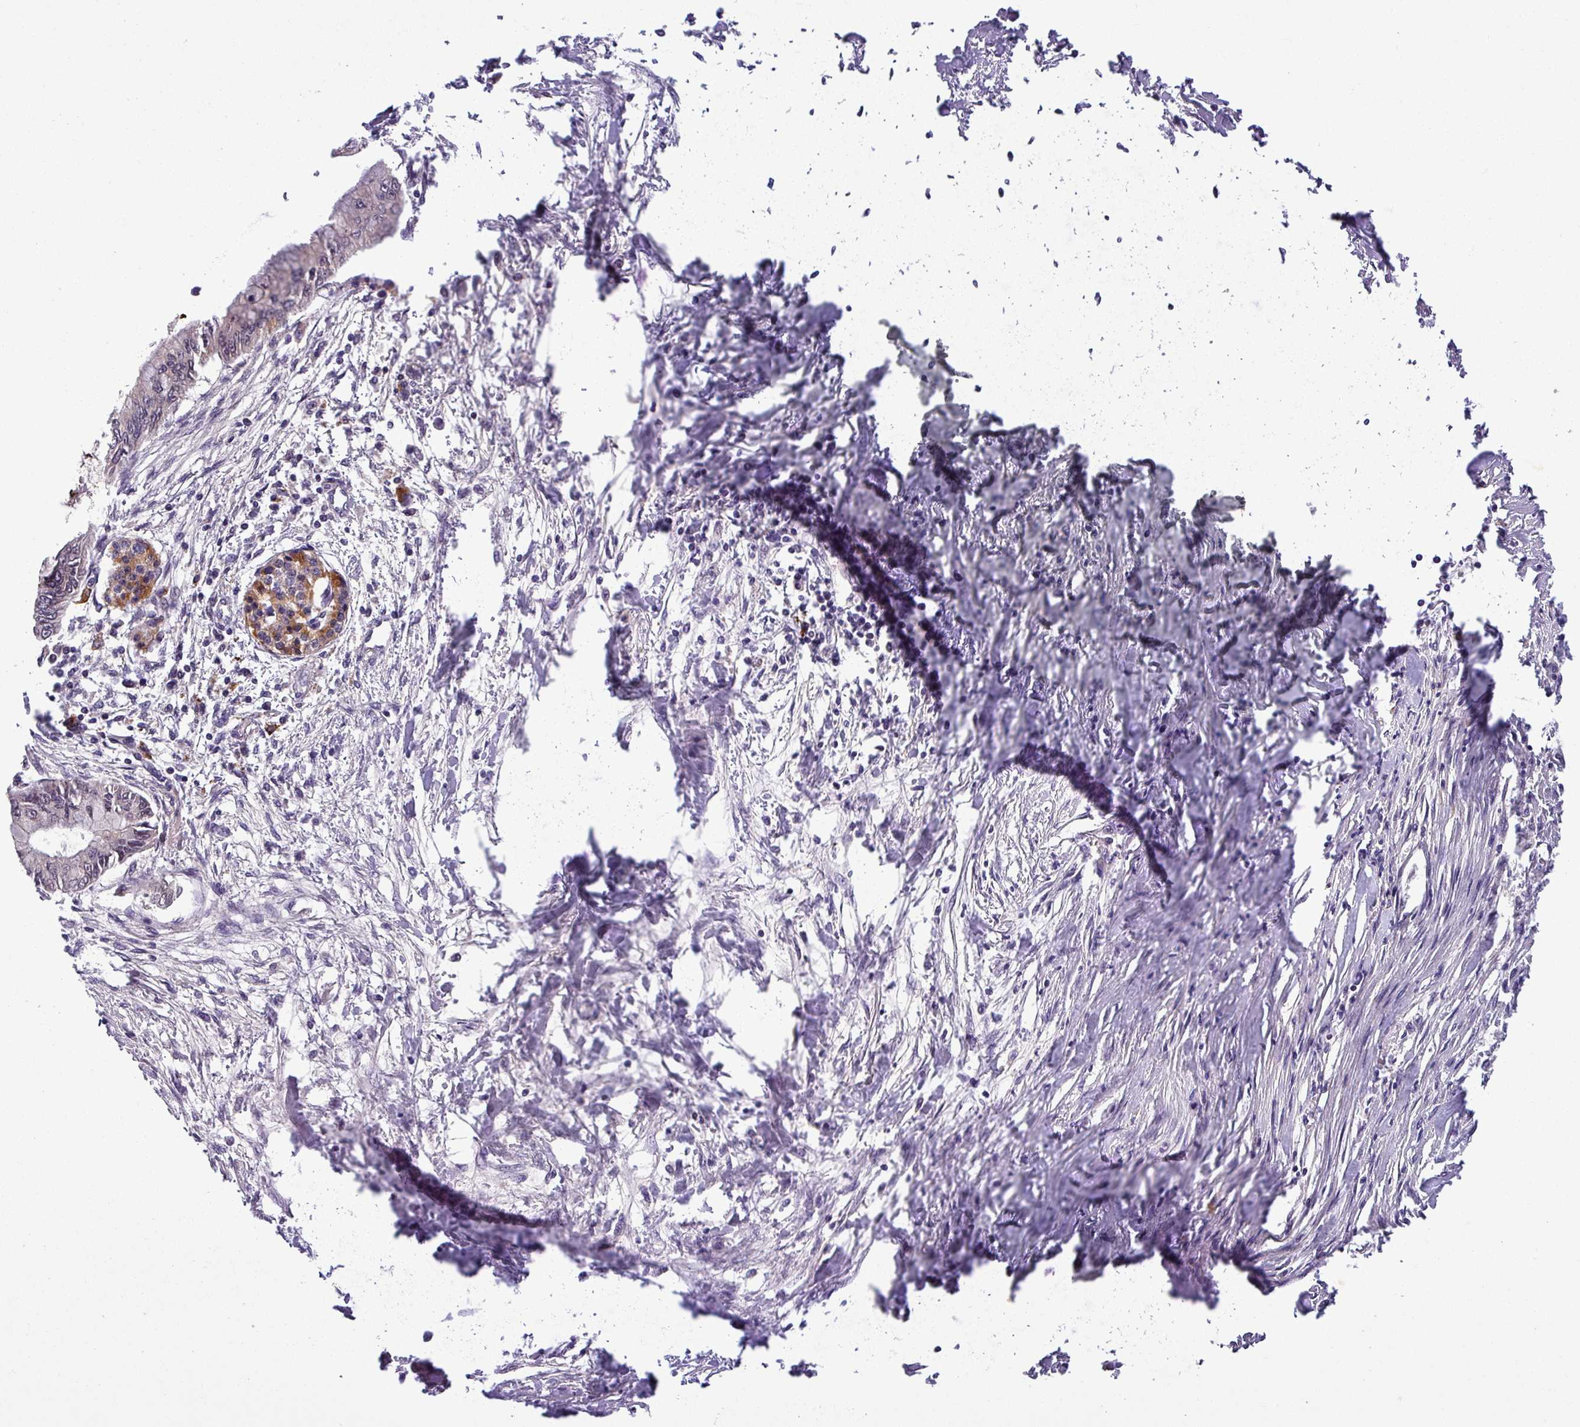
{"staining": {"intensity": "moderate", "quantity": "25%-75%", "location": "cytoplasmic/membranous,nuclear"}, "tissue": "pancreatic cancer", "cell_type": "Tumor cells", "image_type": "cancer", "snomed": [{"axis": "morphology", "description": "Adenocarcinoma, NOS"}, {"axis": "topography", "description": "Pancreas"}], "caption": "High-magnification brightfield microscopy of adenocarcinoma (pancreatic) stained with DAB (3,3'-diaminobenzidine) (brown) and counterstained with hematoxylin (blue). tumor cells exhibit moderate cytoplasmic/membranous and nuclear positivity is appreciated in about25%-75% of cells.", "gene": "PUS1", "patient": {"sex": "male", "age": 48}}